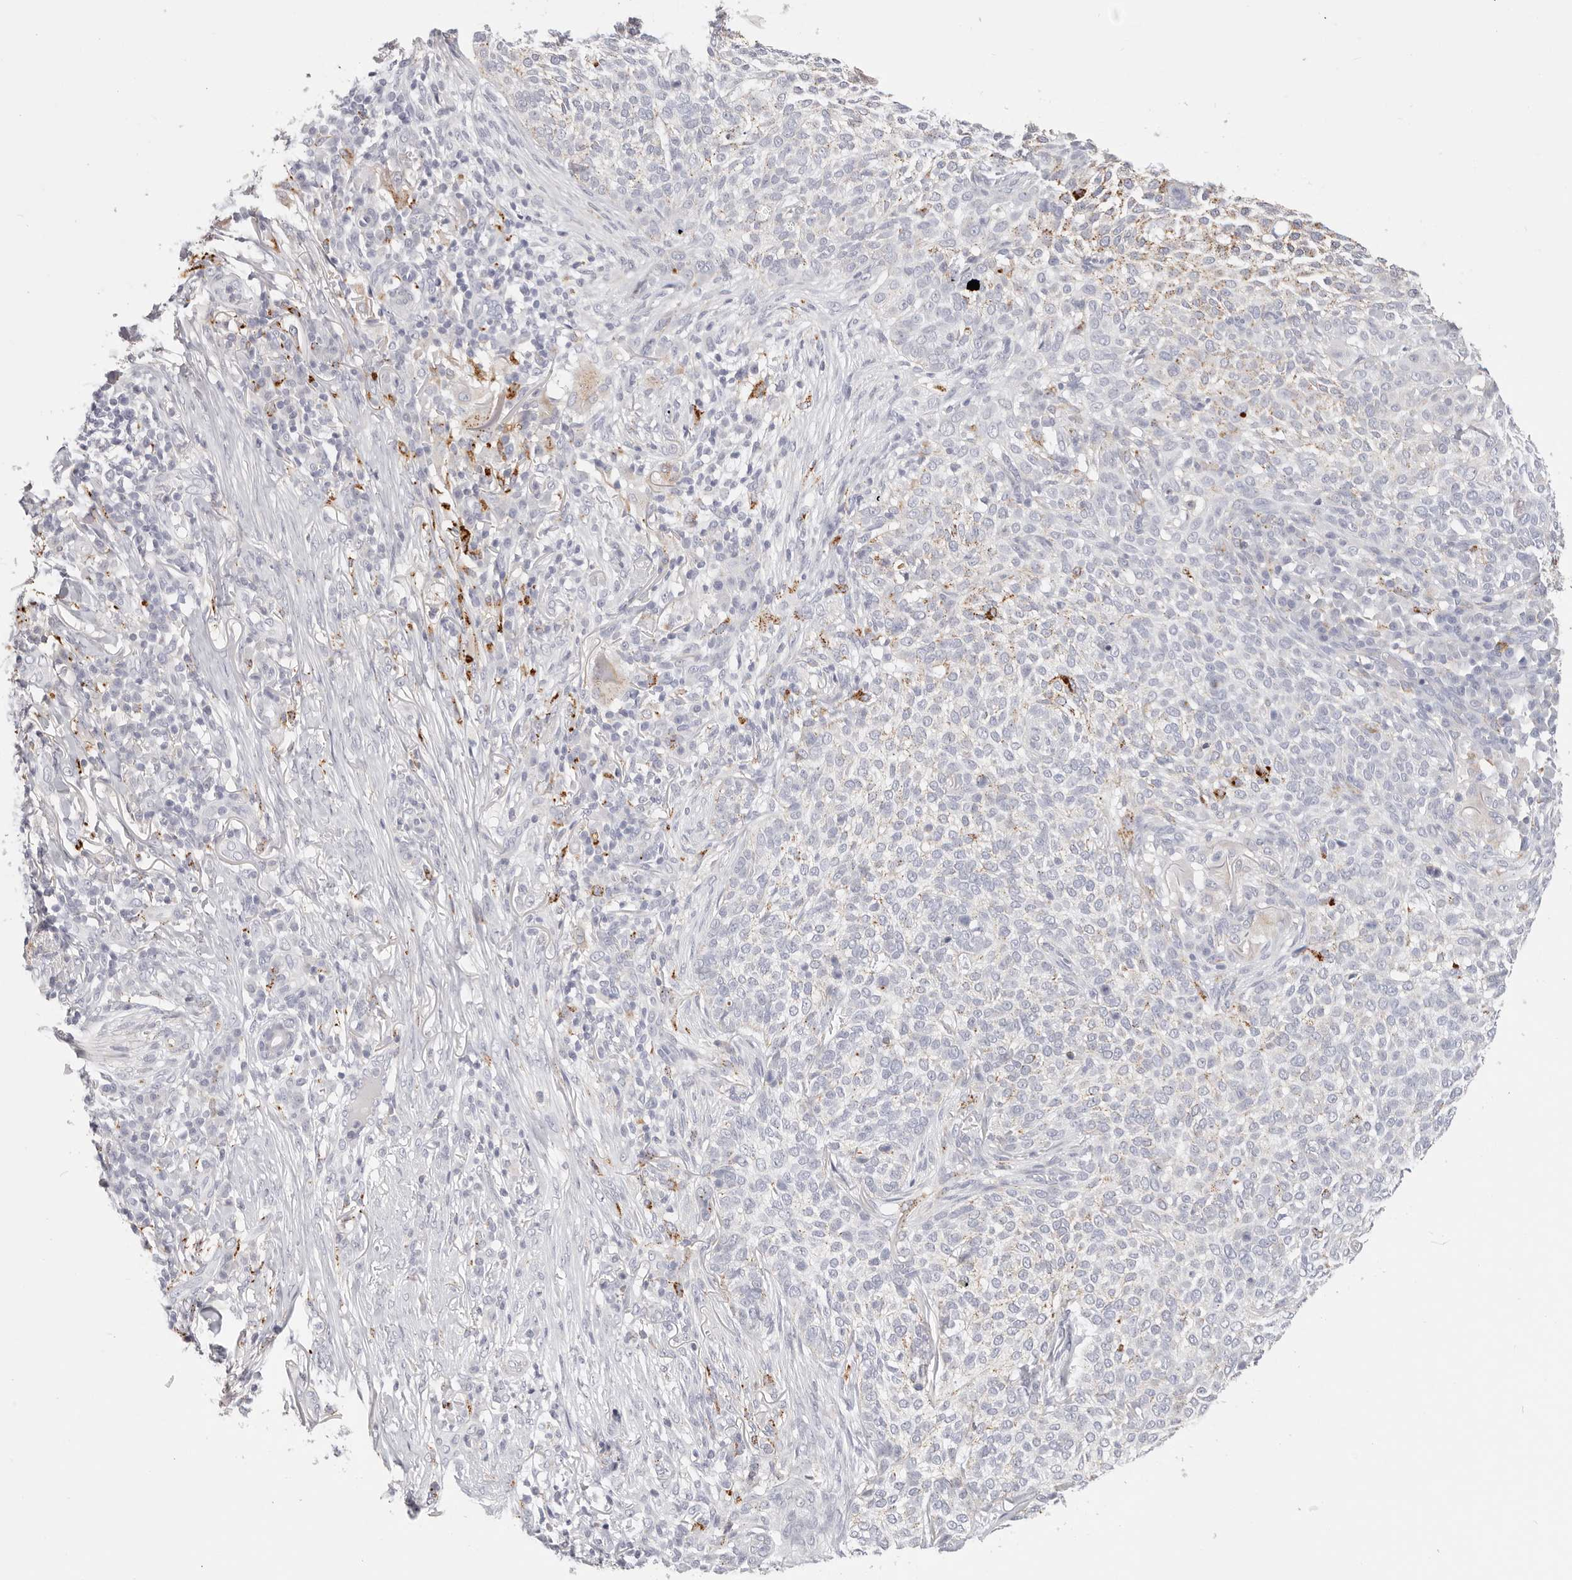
{"staining": {"intensity": "moderate", "quantity": "<25%", "location": "cytoplasmic/membranous"}, "tissue": "skin cancer", "cell_type": "Tumor cells", "image_type": "cancer", "snomed": [{"axis": "morphology", "description": "Basal cell carcinoma"}, {"axis": "topography", "description": "Skin"}], "caption": "Basal cell carcinoma (skin) was stained to show a protein in brown. There is low levels of moderate cytoplasmic/membranous expression in about <25% of tumor cells. The protein of interest is stained brown, and the nuclei are stained in blue (DAB IHC with brightfield microscopy, high magnification).", "gene": "STKLD1", "patient": {"sex": "female", "age": 64}}